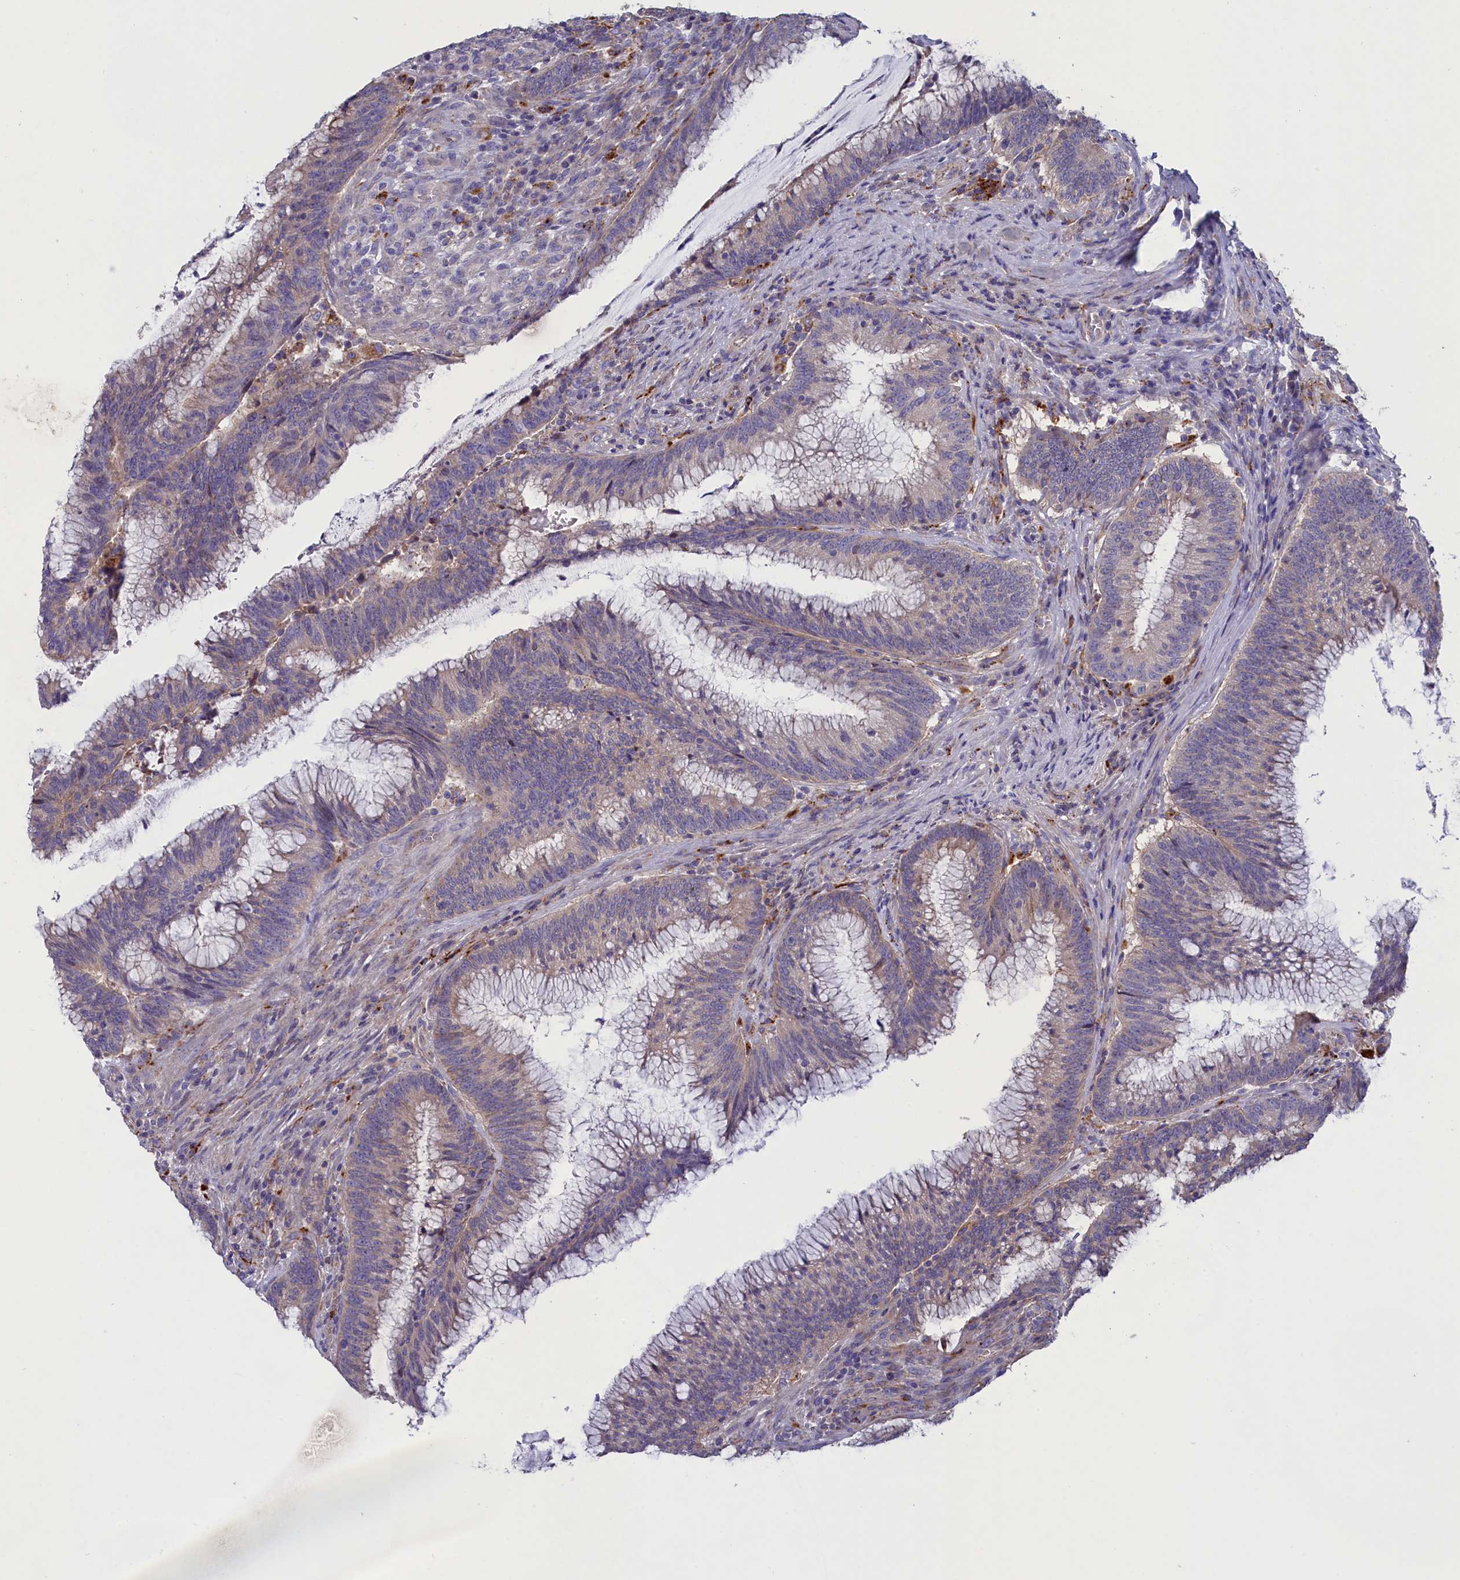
{"staining": {"intensity": "weak", "quantity": "25%-75%", "location": "cytoplasmic/membranous"}, "tissue": "colorectal cancer", "cell_type": "Tumor cells", "image_type": "cancer", "snomed": [{"axis": "morphology", "description": "Adenocarcinoma, NOS"}, {"axis": "topography", "description": "Rectum"}], "caption": "Immunohistochemistry (IHC) staining of adenocarcinoma (colorectal), which displays low levels of weak cytoplasmic/membranous positivity in about 25%-75% of tumor cells indicating weak cytoplasmic/membranous protein expression. The staining was performed using DAB (brown) for protein detection and nuclei were counterstained in hematoxylin (blue).", "gene": "WDR6", "patient": {"sex": "female", "age": 77}}